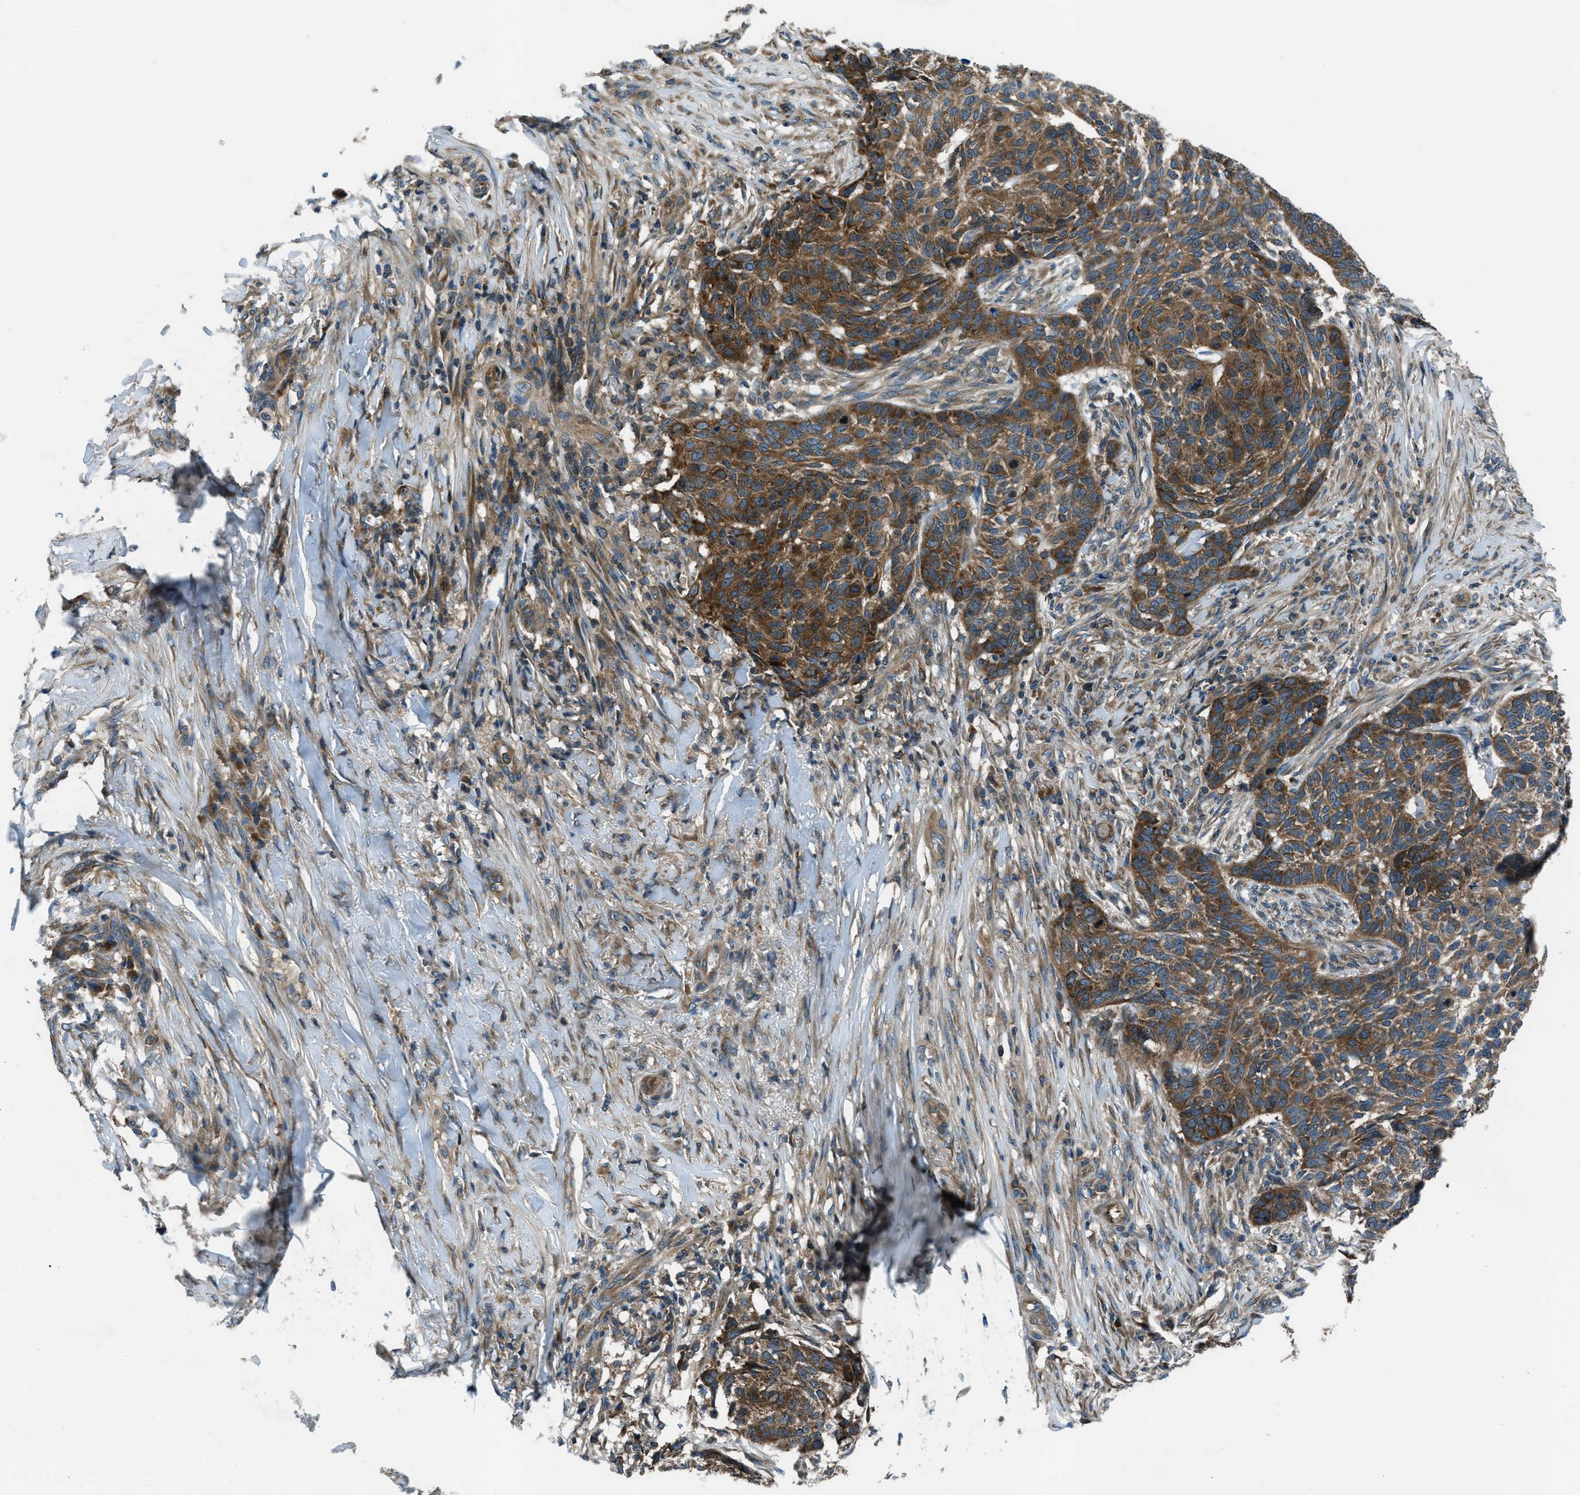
{"staining": {"intensity": "strong", "quantity": ">75%", "location": "cytoplasmic/membranous"}, "tissue": "skin cancer", "cell_type": "Tumor cells", "image_type": "cancer", "snomed": [{"axis": "morphology", "description": "Basal cell carcinoma"}, {"axis": "topography", "description": "Skin"}], "caption": "Tumor cells show high levels of strong cytoplasmic/membranous positivity in approximately >75% of cells in skin cancer (basal cell carcinoma). (DAB = brown stain, brightfield microscopy at high magnification).", "gene": "ARFGAP2", "patient": {"sex": "male", "age": 85}}